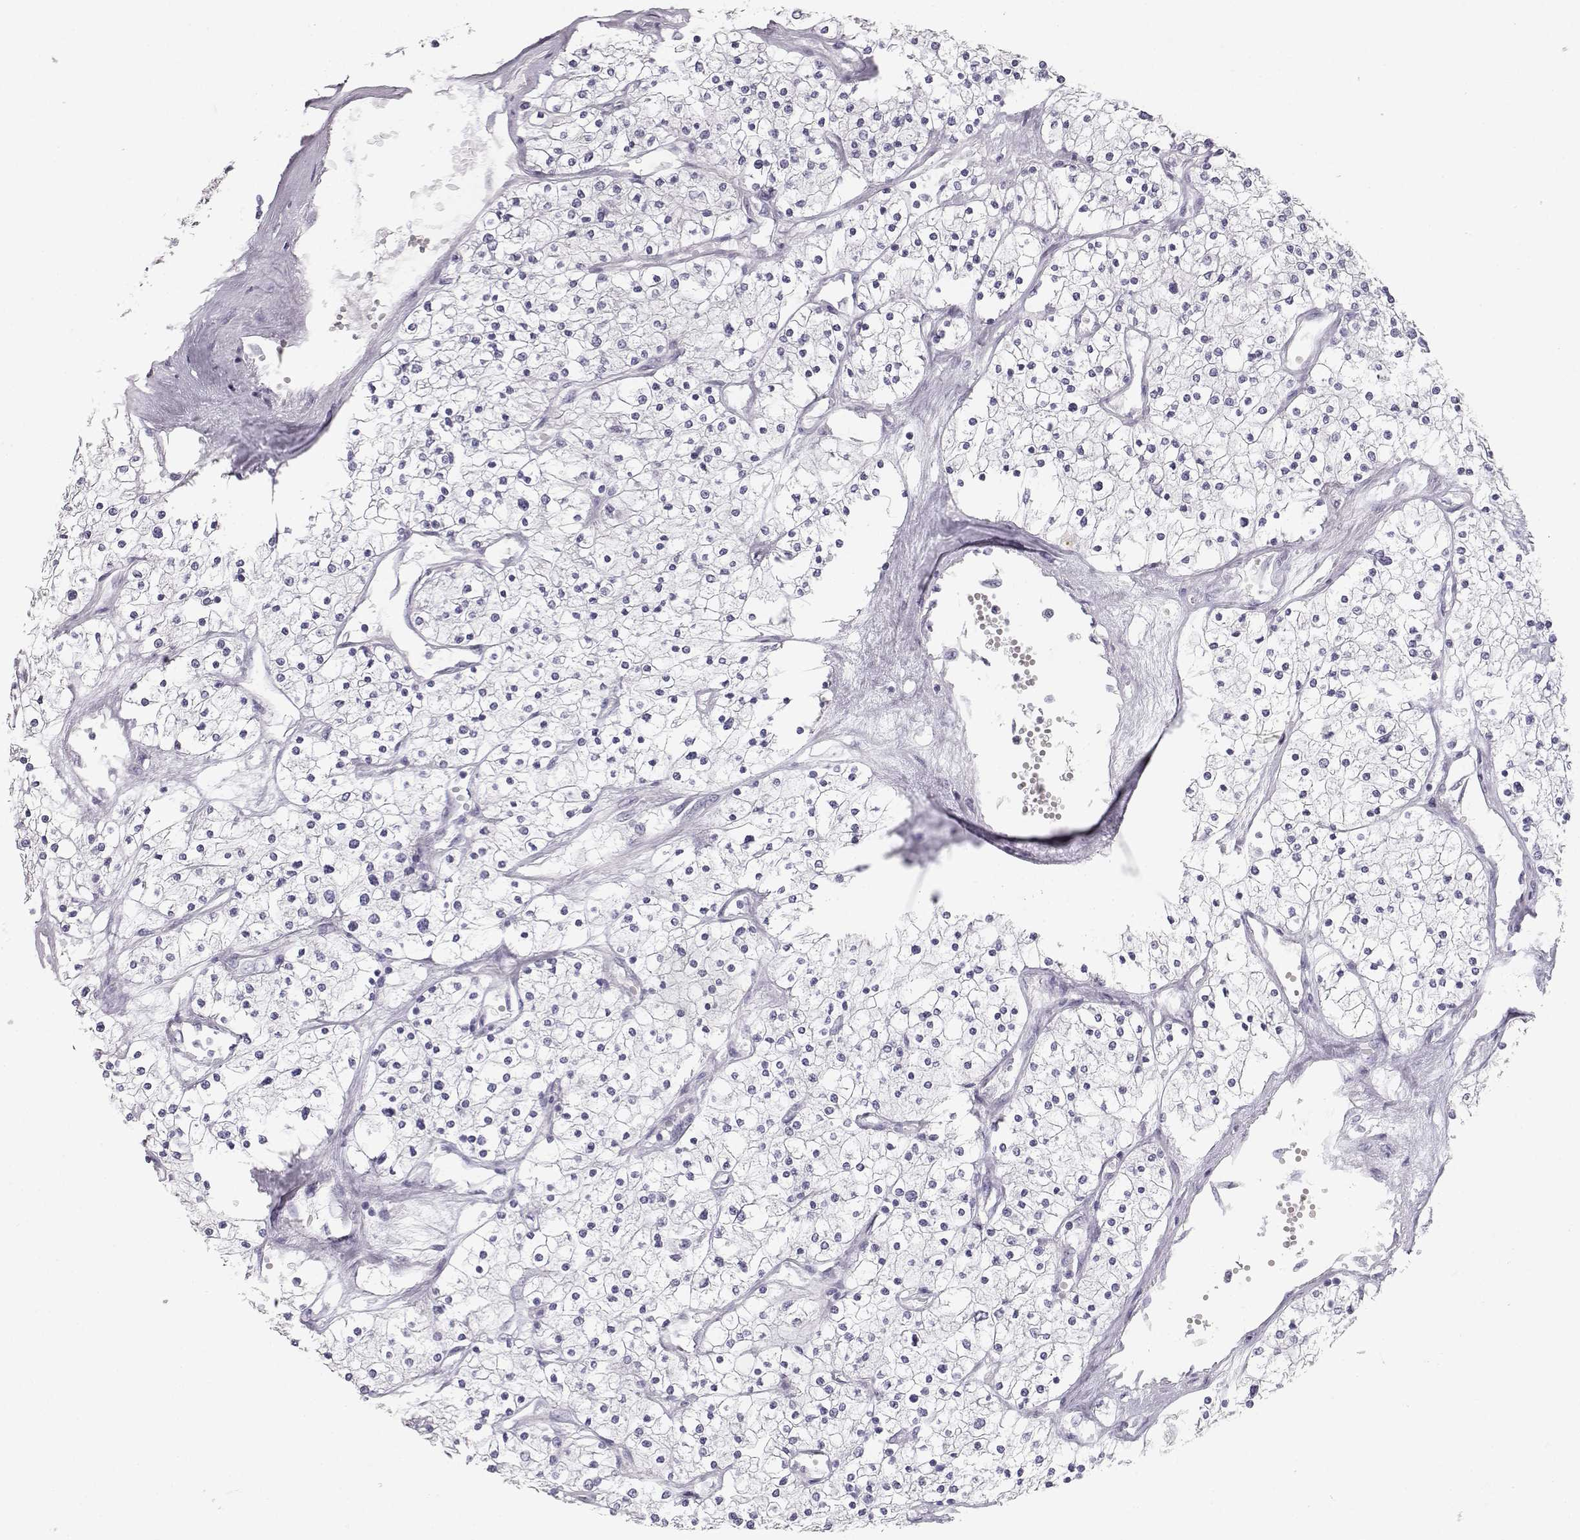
{"staining": {"intensity": "negative", "quantity": "none", "location": "none"}, "tissue": "renal cancer", "cell_type": "Tumor cells", "image_type": "cancer", "snomed": [{"axis": "morphology", "description": "Adenocarcinoma, NOS"}, {"axis": "topography", "description": "Kidney"}], "caption": "Micrograph shows no significant protein staining in tumor cells of renal cancer. (DAB (3,3'-diaminobenzidine) immunohistochemistry (IHC), high magnification).", "gene": "MYCBPAP", "patient": {"sex": "male", "age": 80}}